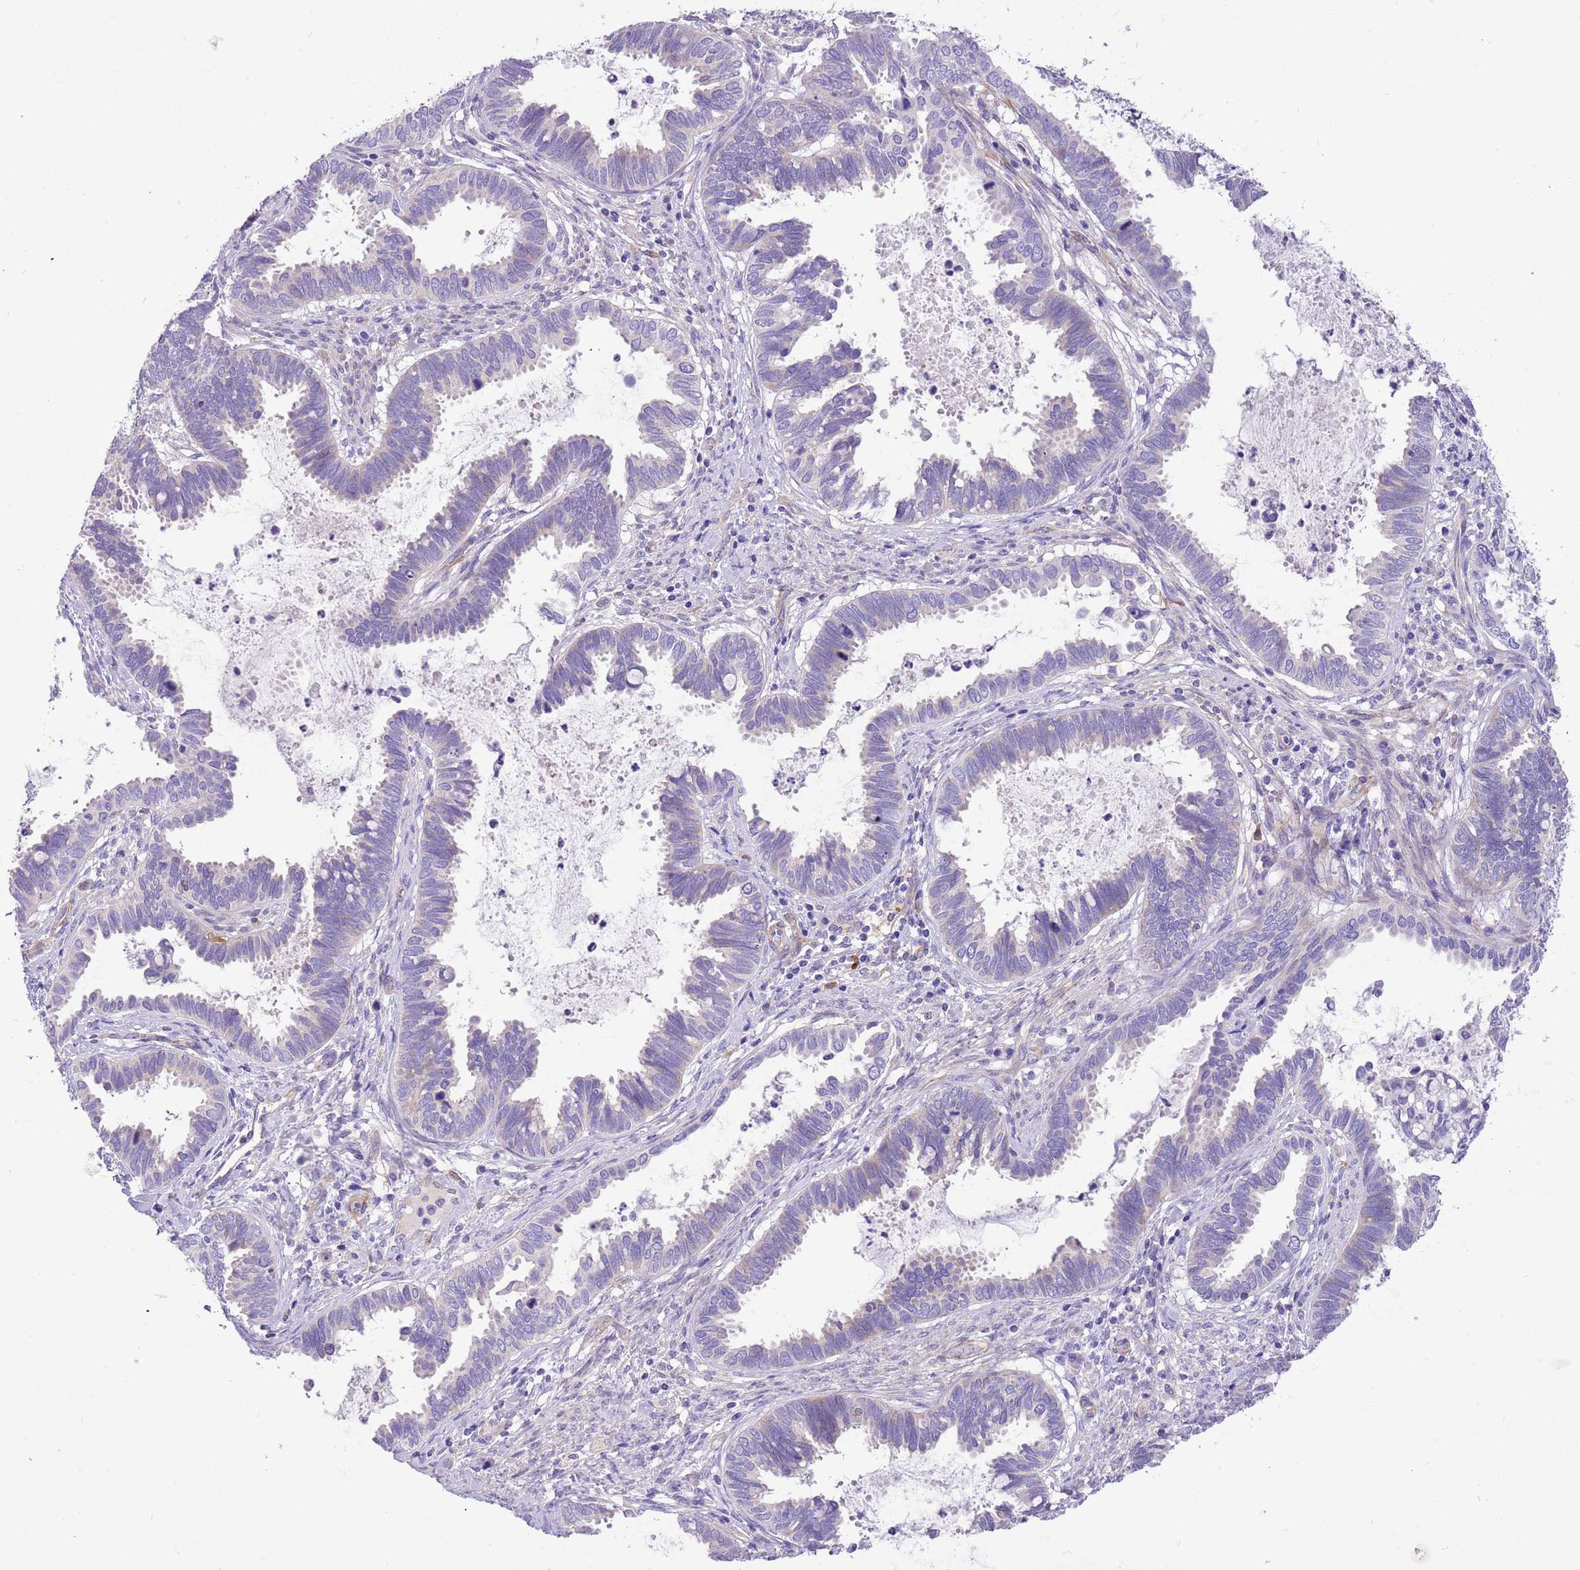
{"staining": {"intensity": "negative", "quantity": "none", "location": "none"}, "tissue": "cervical cancer", "cell_type": "Tumor cells", "image_type": "cancer", "snomed": [{"axis": "morphology", "description": "Adenocarcinoma, NOS"}, {"axis": "topography", "description": "Cervix"}], "caption": "High power microscopy micrograph of an immunohistochemistry (IHC) photomicrograph of cervical adenocarcinoma, revealing no significant positivity in tumor cells.", "gene": "SERINC3", "patient": {"sex": "female", "age": 37}}